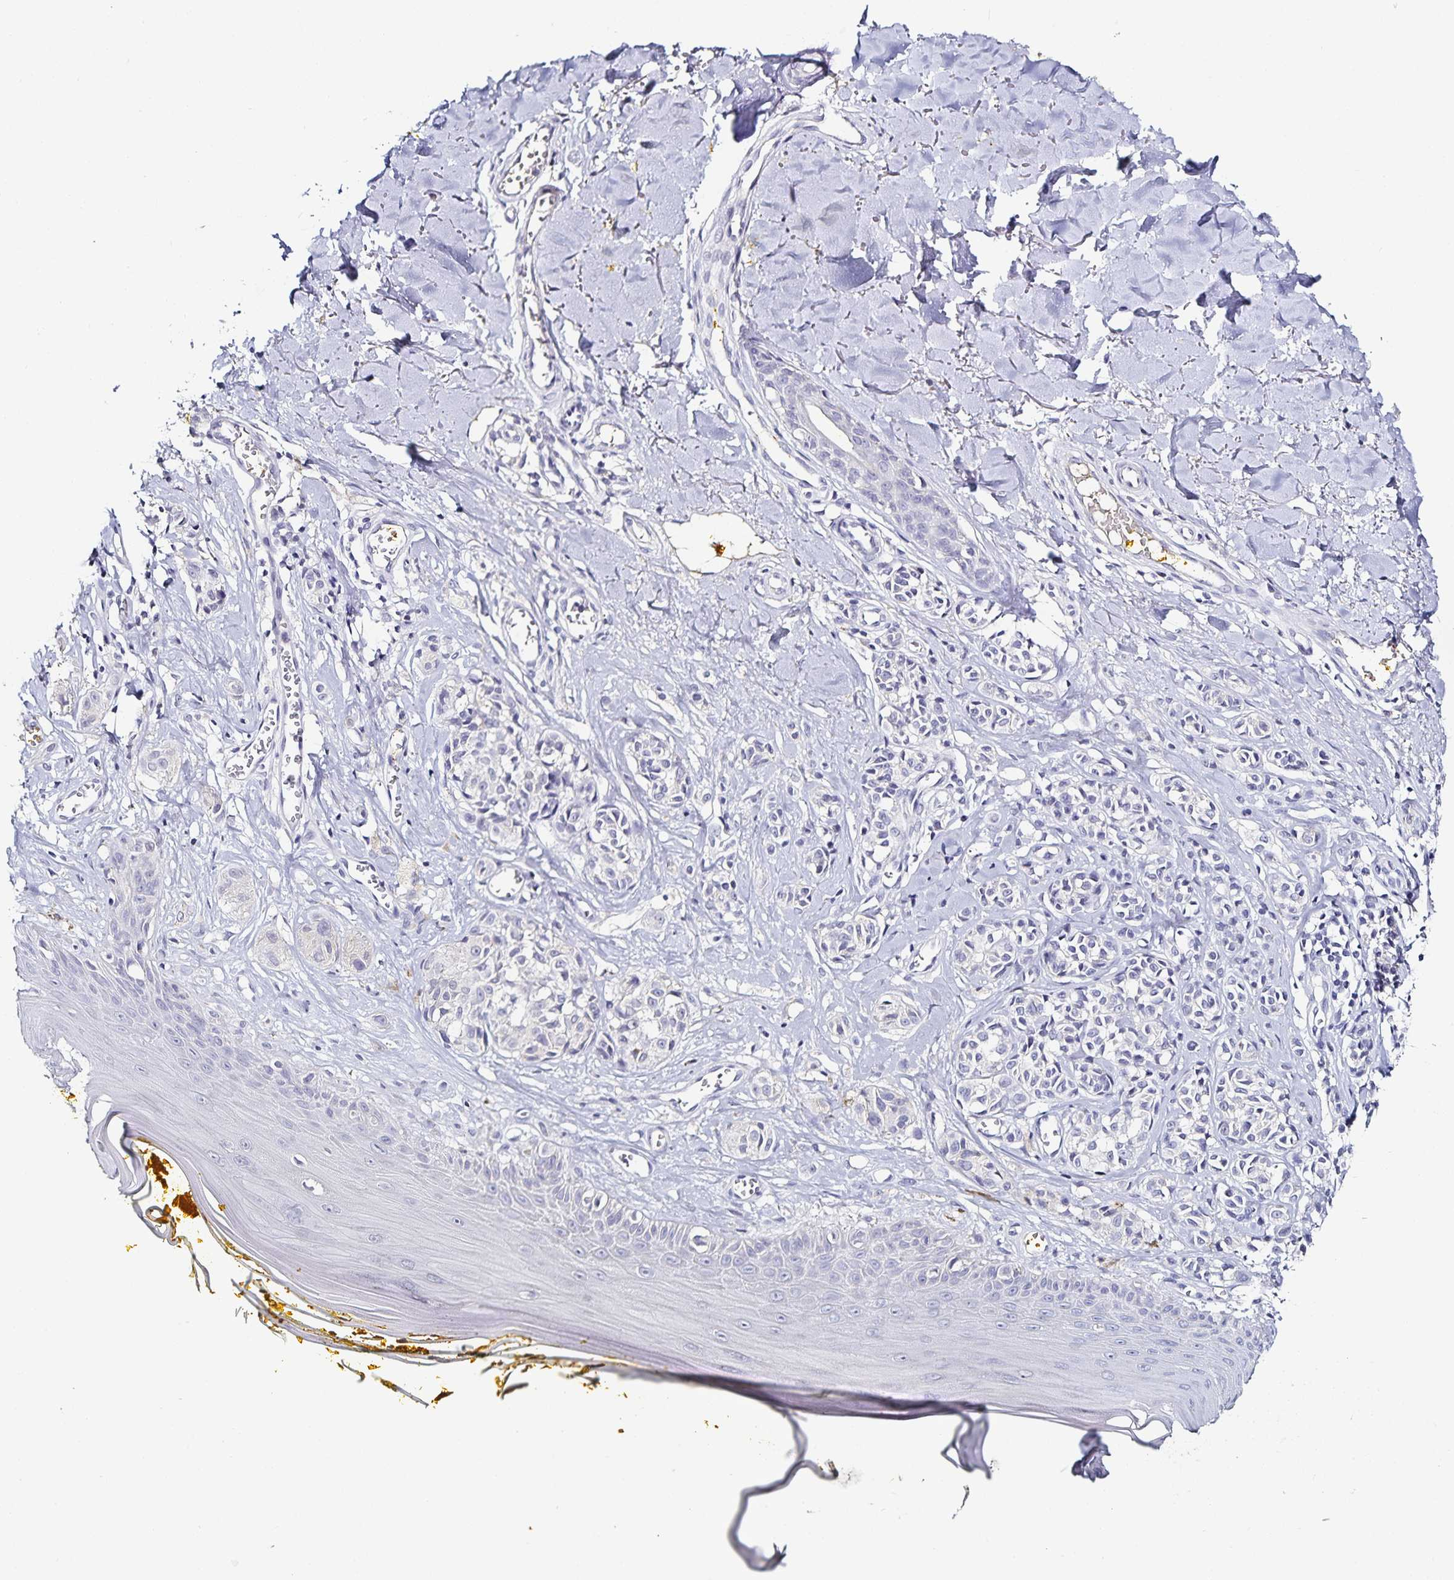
{"staining": {"intensity": "negative", "quantity": "none", "location": "none"}, "tissue": "melanoma", "cell_type": "Tumor cells", "image_type": "cancer", "snomed": [{"axis": "morphology", "description": "Malignant melanoma, NOS"}, {"axis": "topography", "description": "Skin"}], "caption": "The image exhibits no significant staining in tumor cells of malignant melanoma.", "gene": "TTR", "patient": {"sex": "male", "age": 74}}